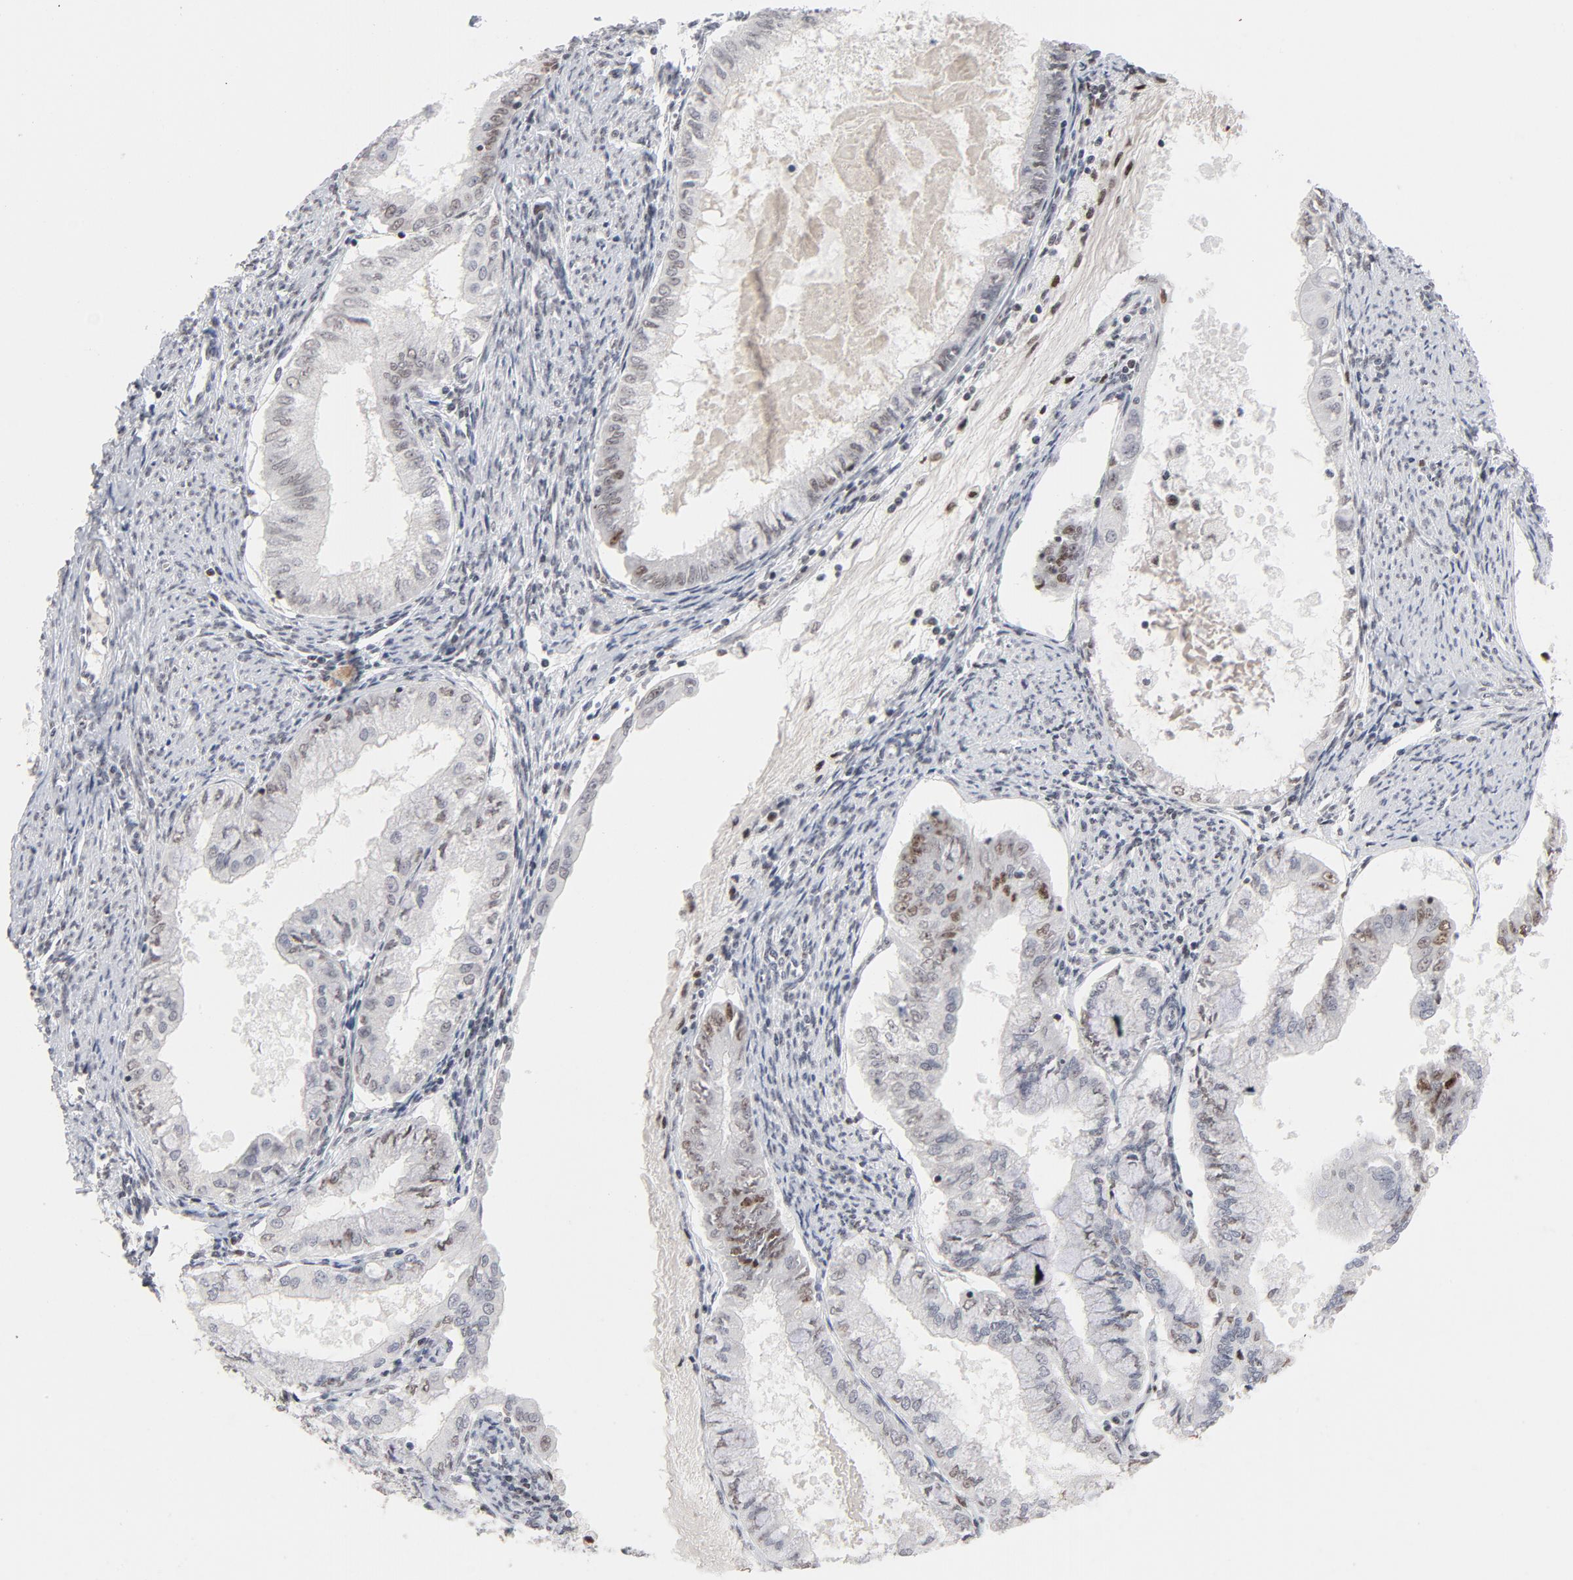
{"staining": {"intensity": "weak", "quantity": "<25%", "location": "nuclear"}, "tissue": "endometrial cancer", "cell_type": "Tumor cells", "image_type": "cancer", "snomed": [{"axis": "morphology", "description": "Adenocarcinoma, NOS"}, {"axis": "topography", "description": "Endometrium"}], "caption": "This histopathology image is of adenocarcinoma (endometrial) stained with IHC to label a protein in brown with the nuclei are counter-stained blue. There is no expression in tumor cells.", "gene": "RFC4", "patient": {"sex": "female", "age": 76}}